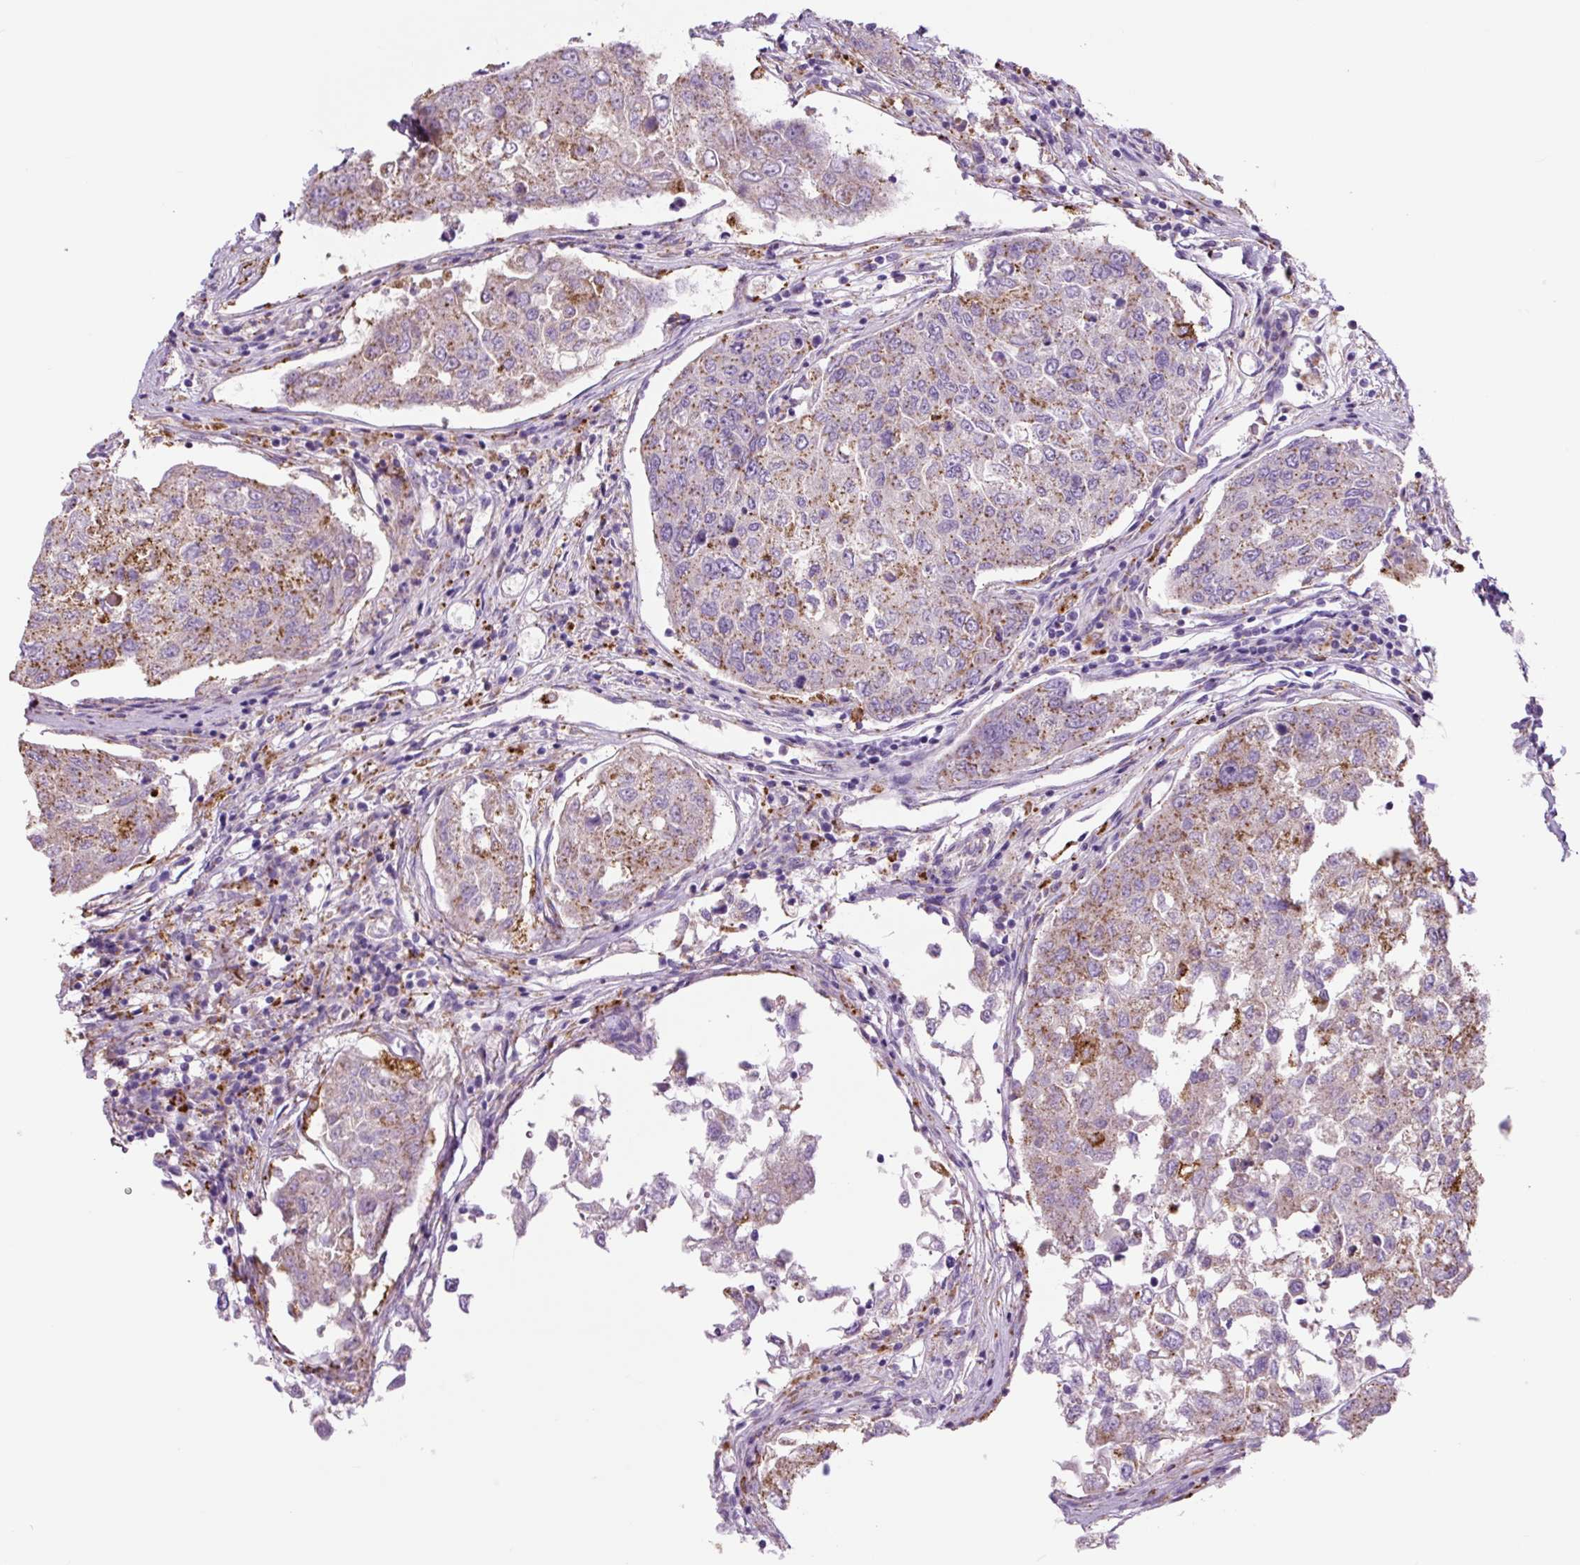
{"staining": {"intensity": "weak", "quantity": "25%-75%", "location": "cytoplasmic/membranous"}, "tissue": "urothelial cancer", "cell_type": "Tumor cells", "image_type": "cancer", "snomed": [{"axis": "morphology", "description": "Urothelial carcinoma, High grade"}, {"axis": "topography", "description": "Lymph node"}, {"axis": "topography", "description": "Urinary bladder"}], "caption": "The image exhibits a brown stain indicating the presence of a protein in the cytoplasmic/membranous of tumor cells in high-grade urothelial carcinoma. The protein of interest is stained brown, and the nuclei are stained in blue (DAB (3,3'-diaminobenzidine) IHC with brightfield microscopy, high magnification).", "gene": "LCN10", "patient": {"sex": "male", "age": 51}}